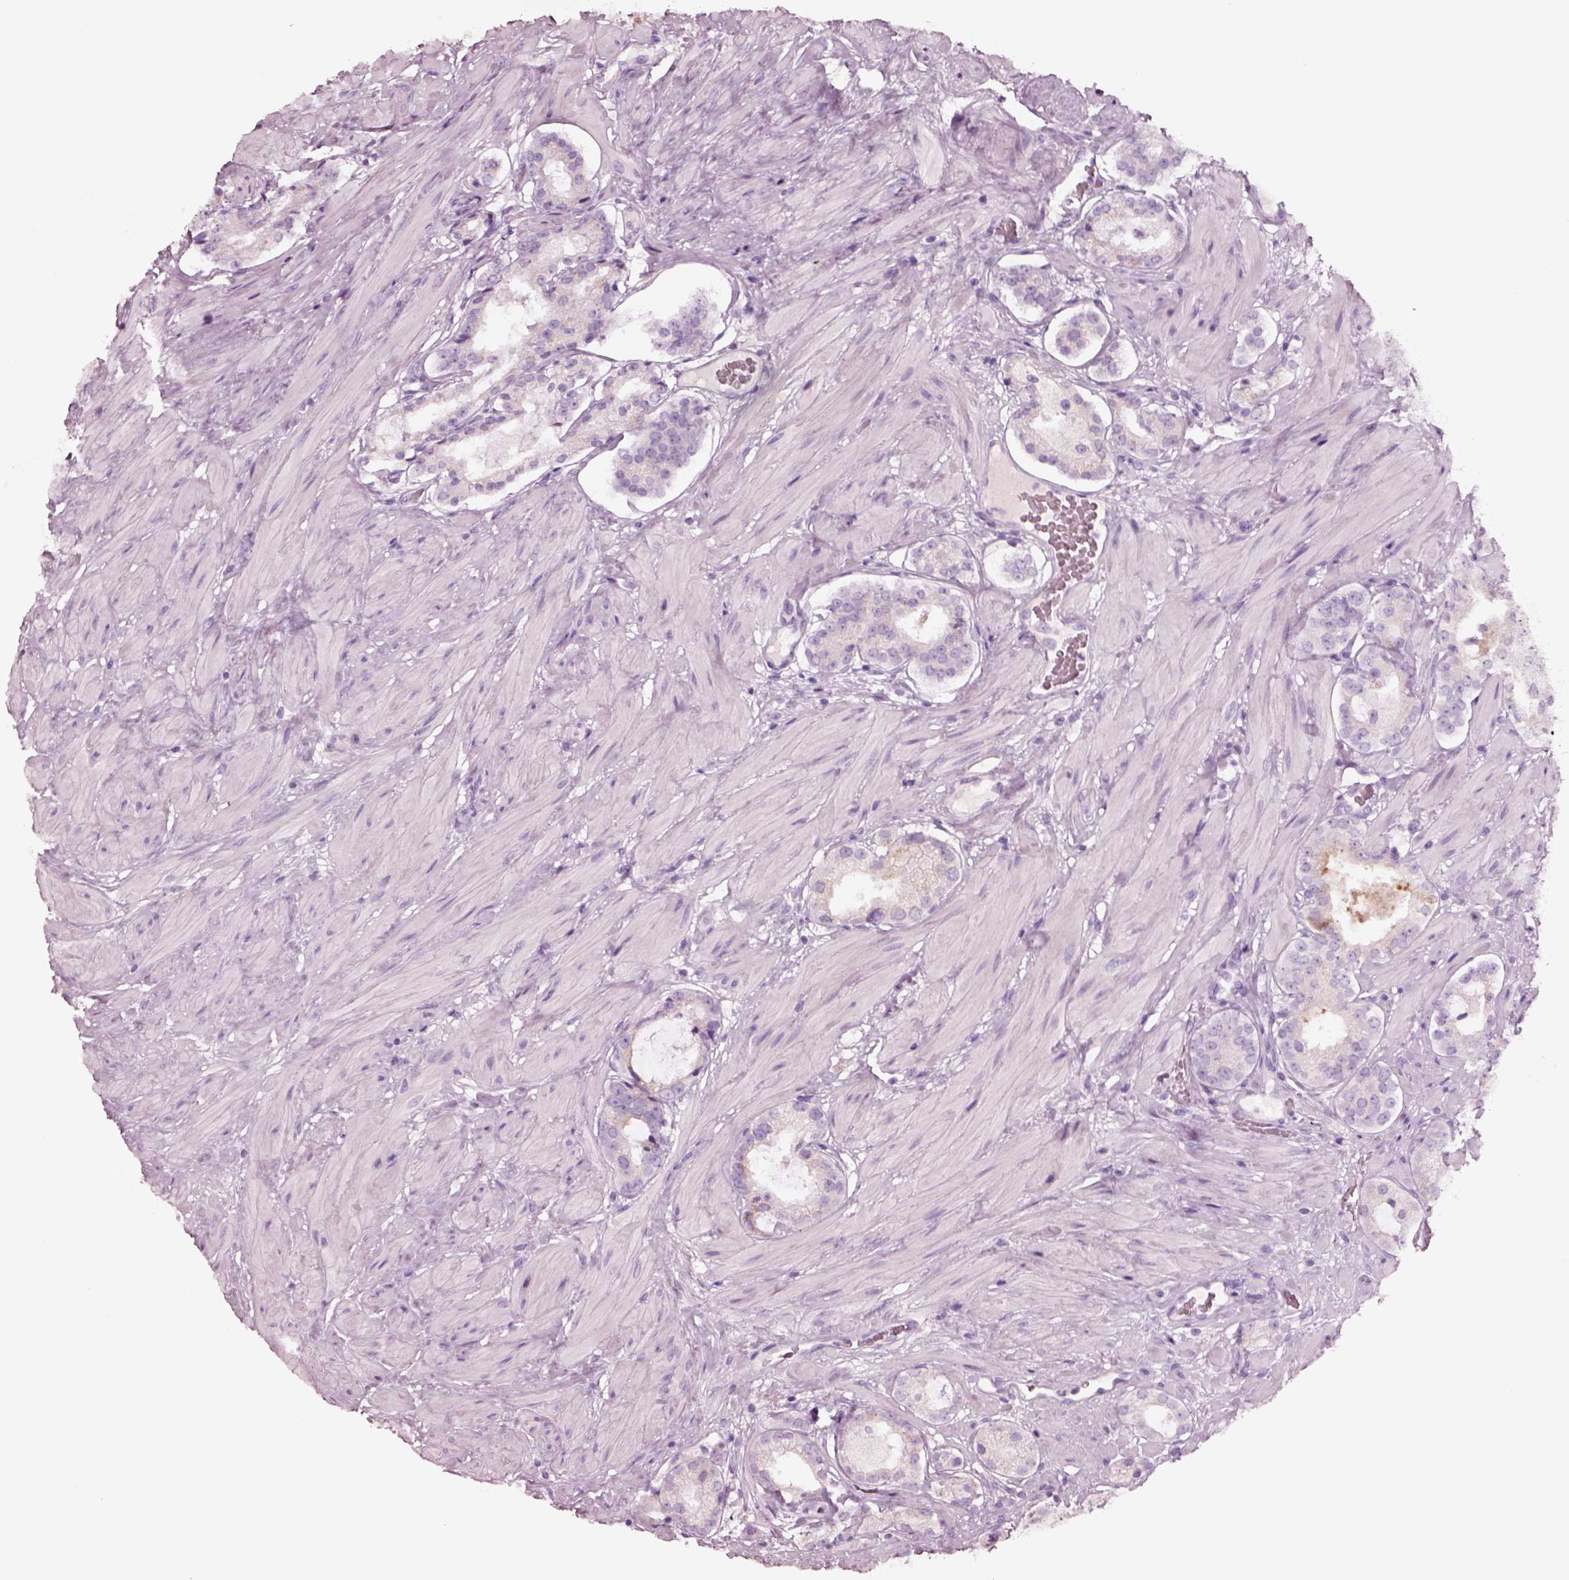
{"staining": {"intensity": "negative", "quantity": "none", "location": "none"}, "tissue": "prostate cancer", "cell_type": "Tumor cells", "image_type": "cancer", "snomed": [{"axis": "morphology", "description": "Adenocarcinoma, Low grade"}, {"axis": "topography", "description": "Prostate"}], "caption": "Immunohistochemical staining of prostate cancer displays no significant positivity in tumor cells.", "gene": "NMRK2", "patient": {"sex": "male", "age": 60}}